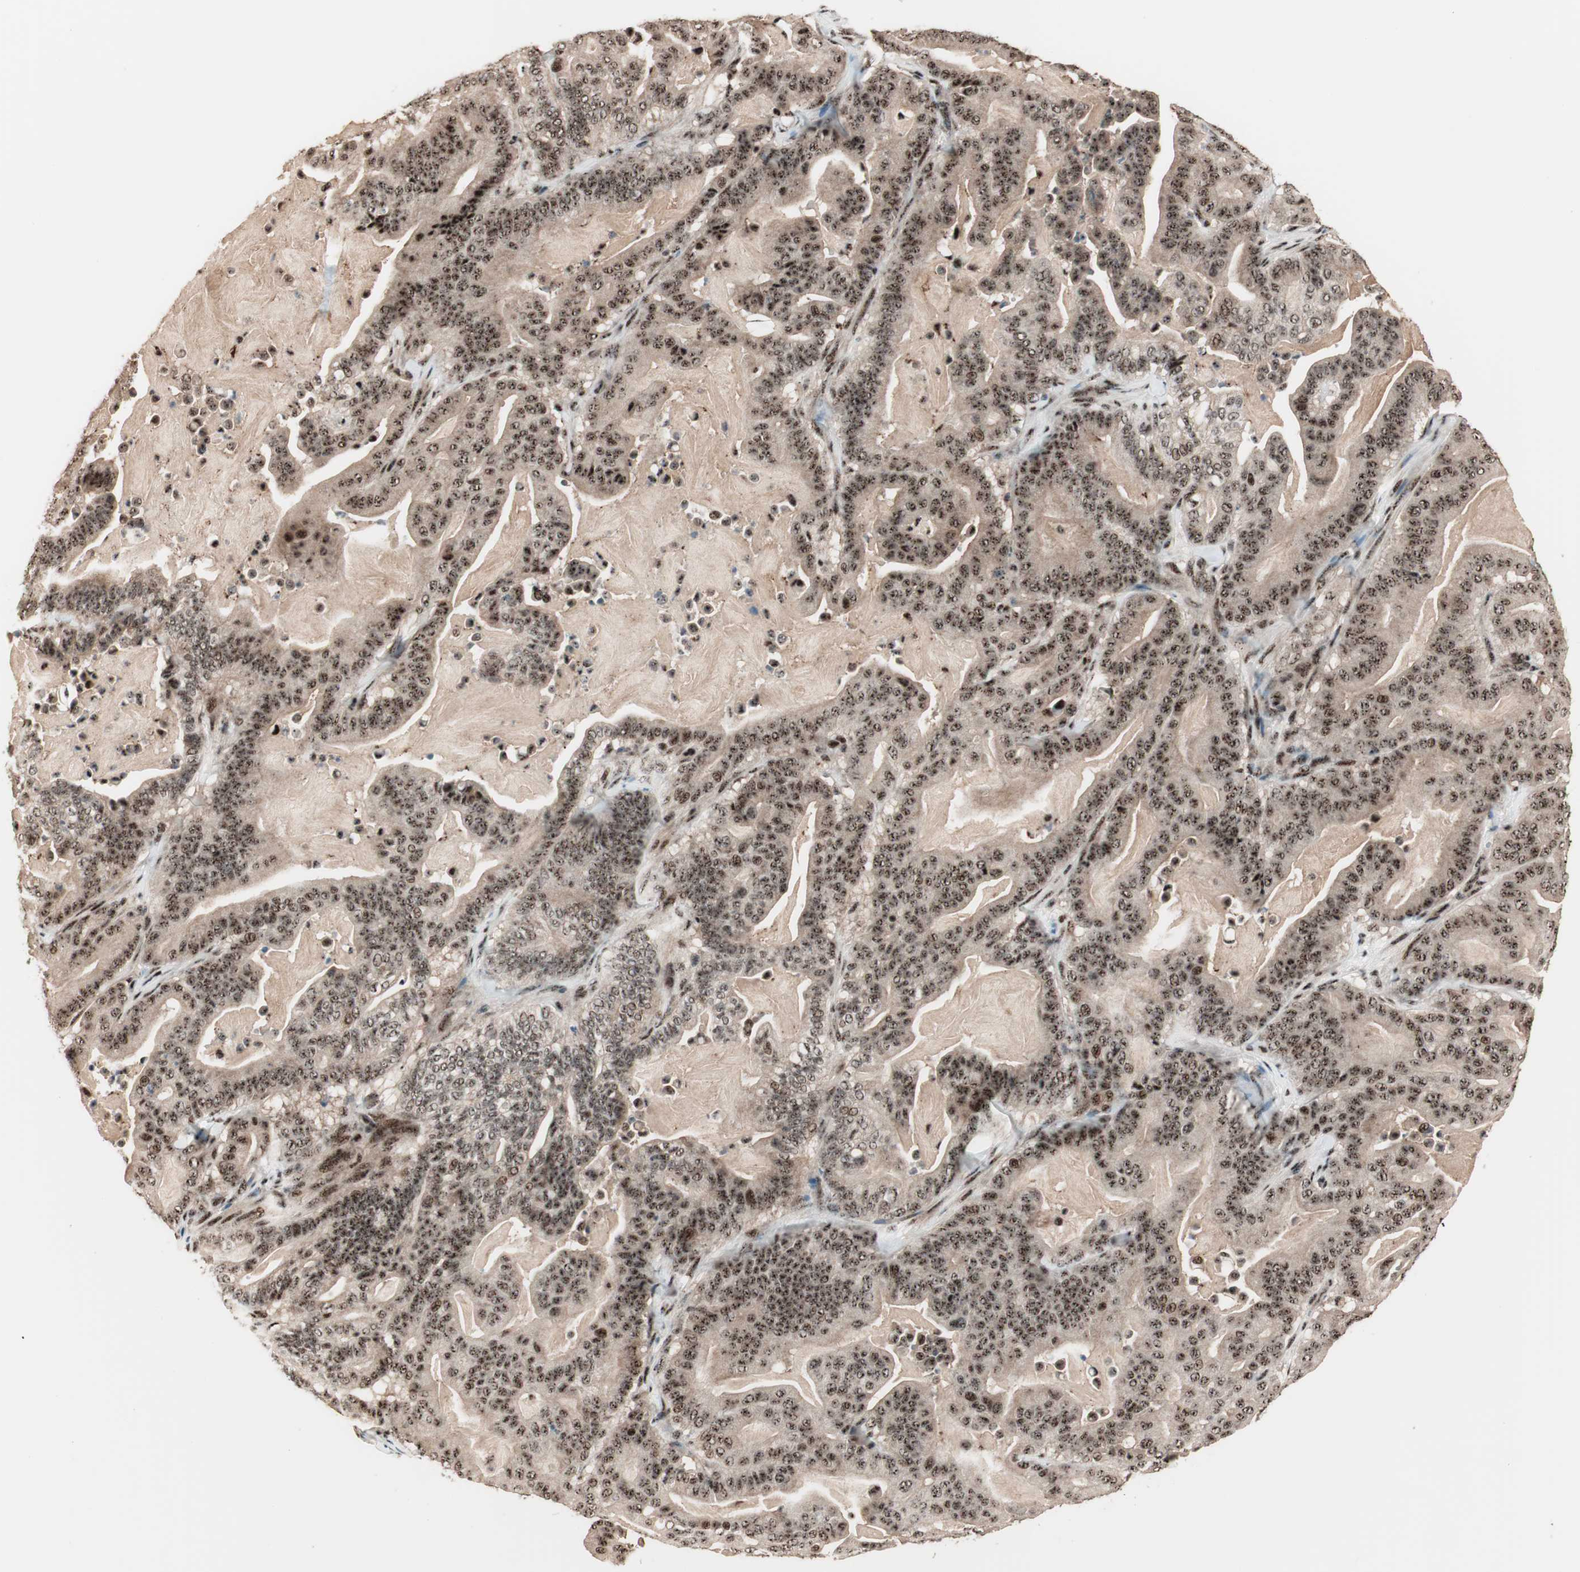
{"staining": {"intensity": "strong", "quantity": ">75%", "location": "nuclear"}, "tissue": "pancreatic cancer", "cell_type": "Tumor cells", "image_type": "cancer", "snomed": [{"axis": "morphology", "description": "Adenocarcinoma, NOS"}, {"axis": "topography", "description": "Pancreas"}], "caption": "This image reveals IHC staining of human pancreatic adenocarcinoma, with high strong nuclear positivity in about >75% of tumor cells.", "gene": "NR5A2", "patient": {"sex": "male", "age": 63}}